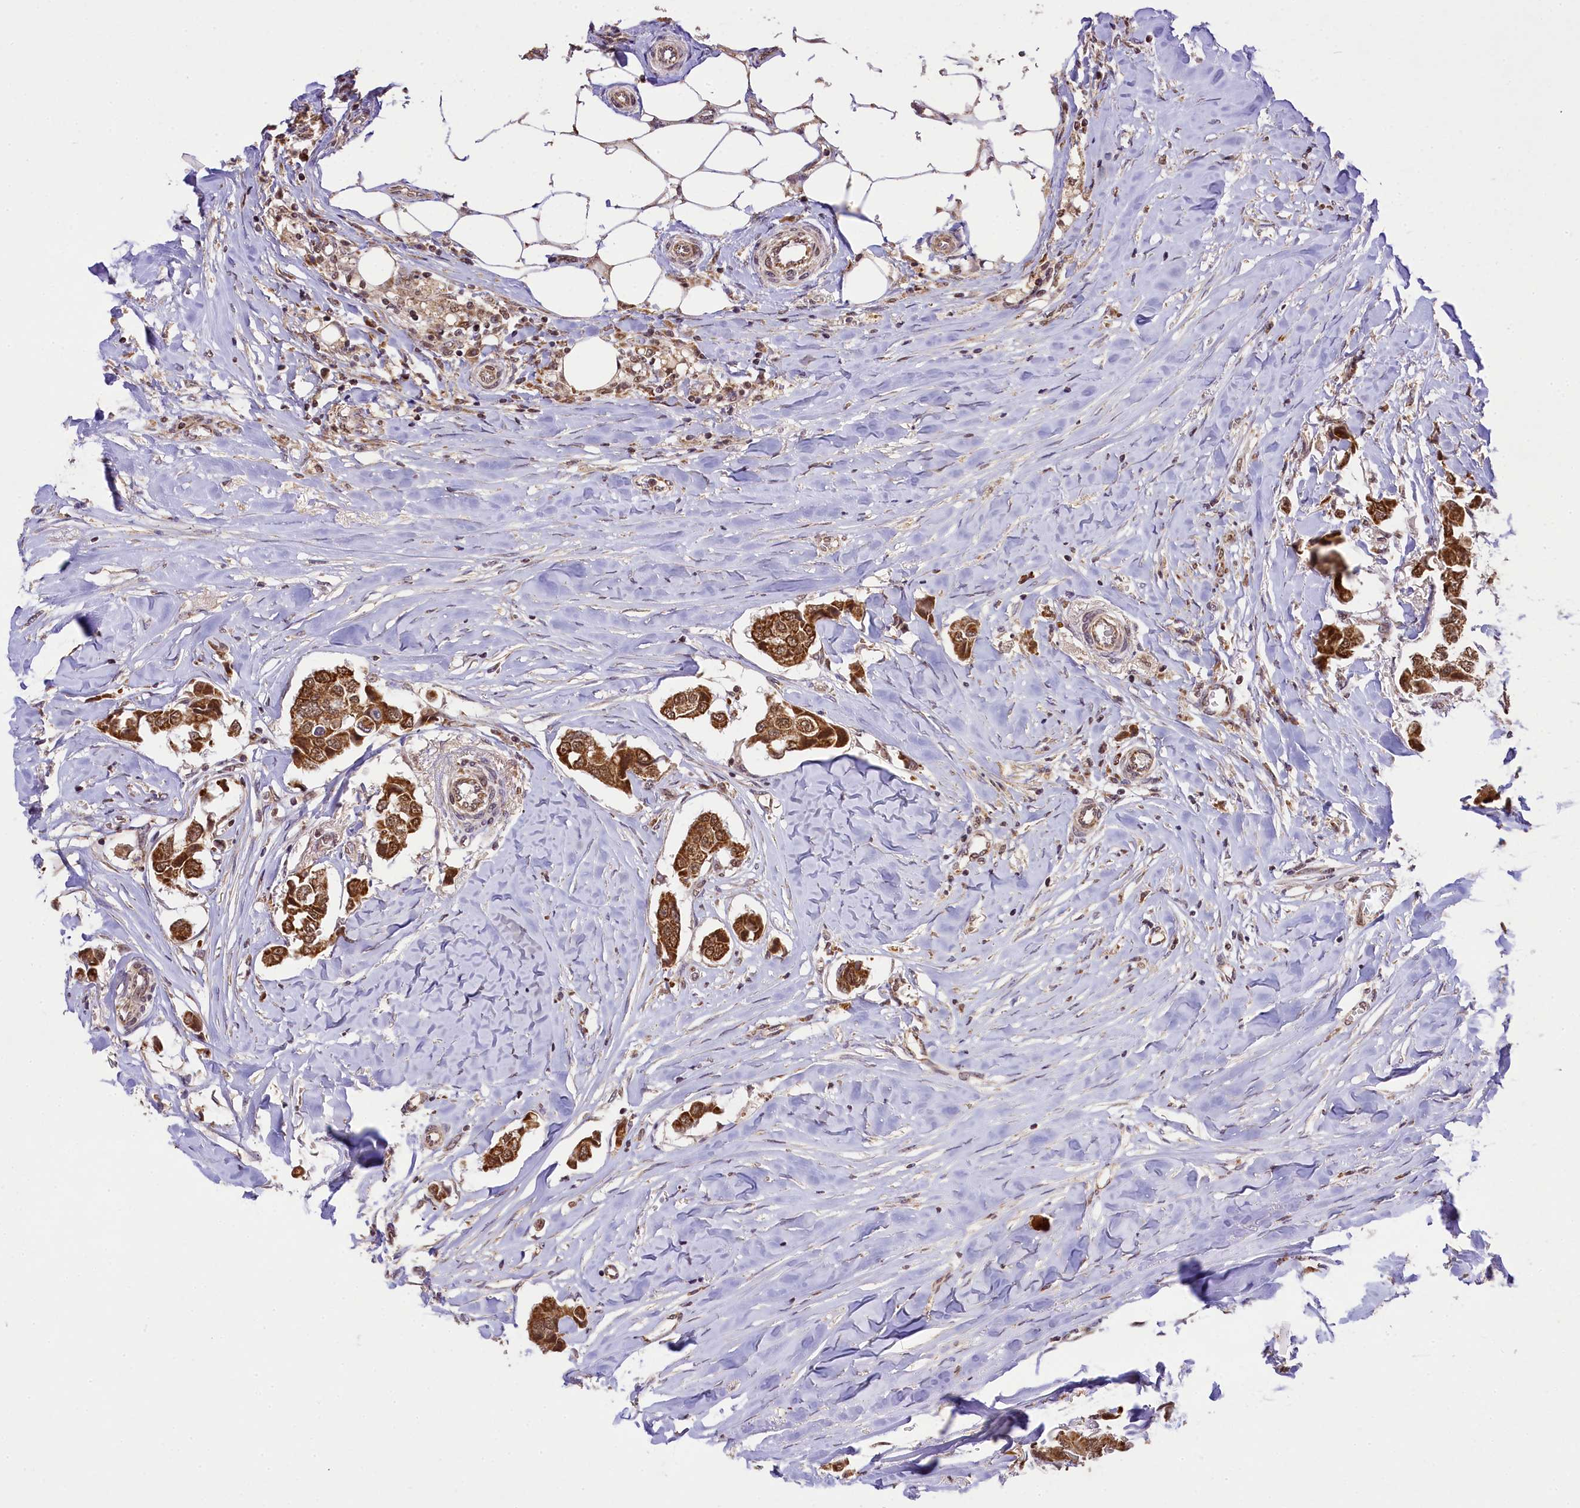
{"staining": {"intensity": "strong", "quantity": ">75%", "location": "cytoplasmic/membranous"}, "tissue": "breast cancer", "cell_type": "Tumor cells", "image_type": "cancer", "snomed": [{"axis": "morphology", "description": "Duct carcinoma"}, {"axis": "topography", "description": "Breast"}], "caption": "This histopathology image shows breast cancer stained with IHC to label a protein in brown. The cytoplasmic/membranous of tumor cells show strong positivity for the protein. Nuclei are counter-stained blue.", "gene": "PAF1", "patient": {"sex": "female", "age": 80}}